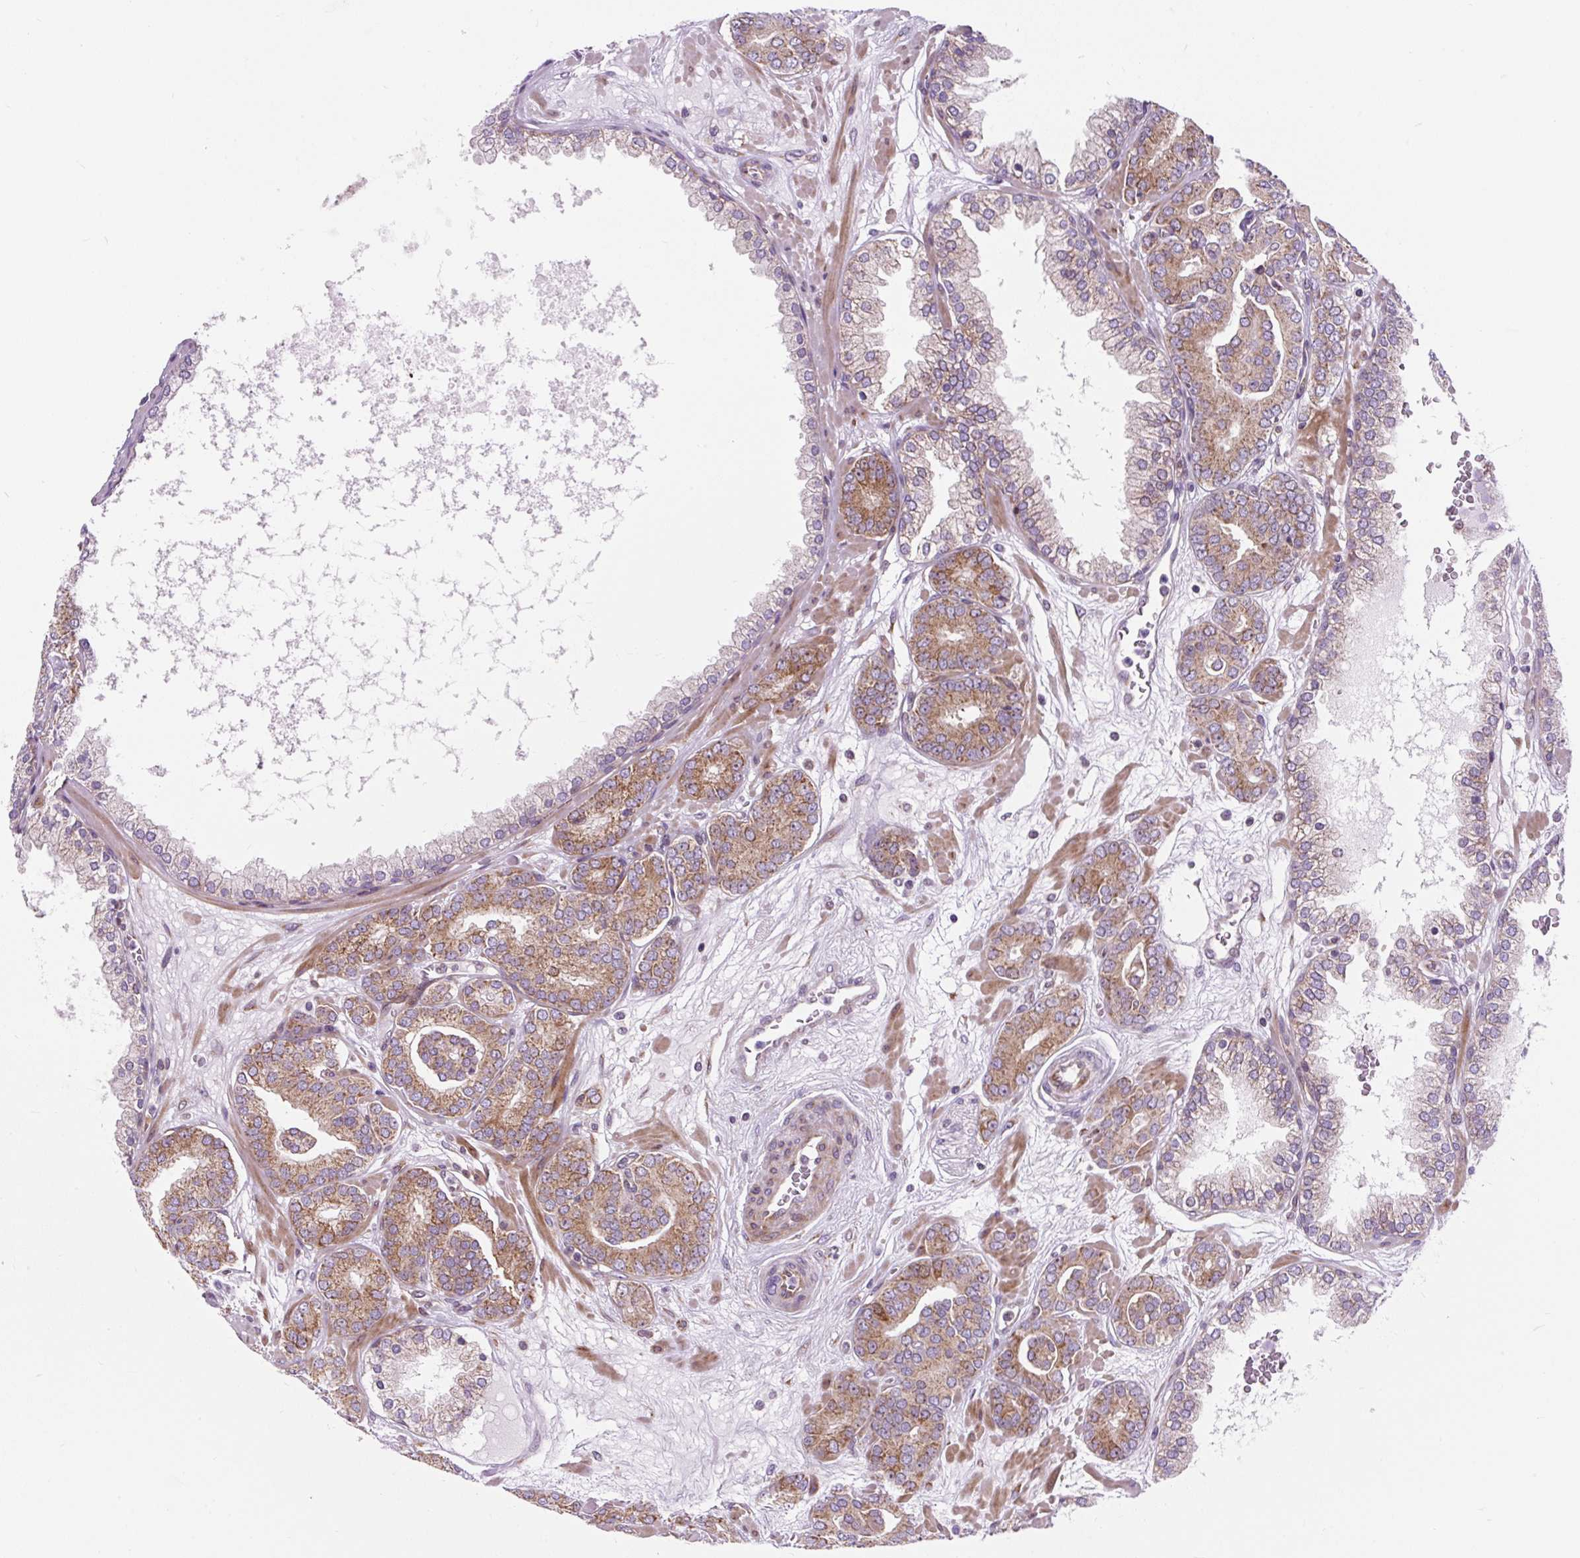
{"staining": {"intensity": "moderate", "quantity": ">75%", "location": "cytoplasmic/membranous"}, "tissue": "prostate cancer", "cell_type": "Tumor cells", "image_type": "cancer", "snomed": [{"axis": "morphology", "description": "Adenocarcinoma, High grade"}, {"axis": "topography", "description": "Prostate"}], "caption": "Moderate cytoplasmic/membranous staining for a protein is present in approximately >75% of tumor cells of adenocarcinoma (high-grade) (prostate) using immunohistochemistry (IHC).", "gene": "CISD3", "patient": {"sex": "male", "age": 66}}